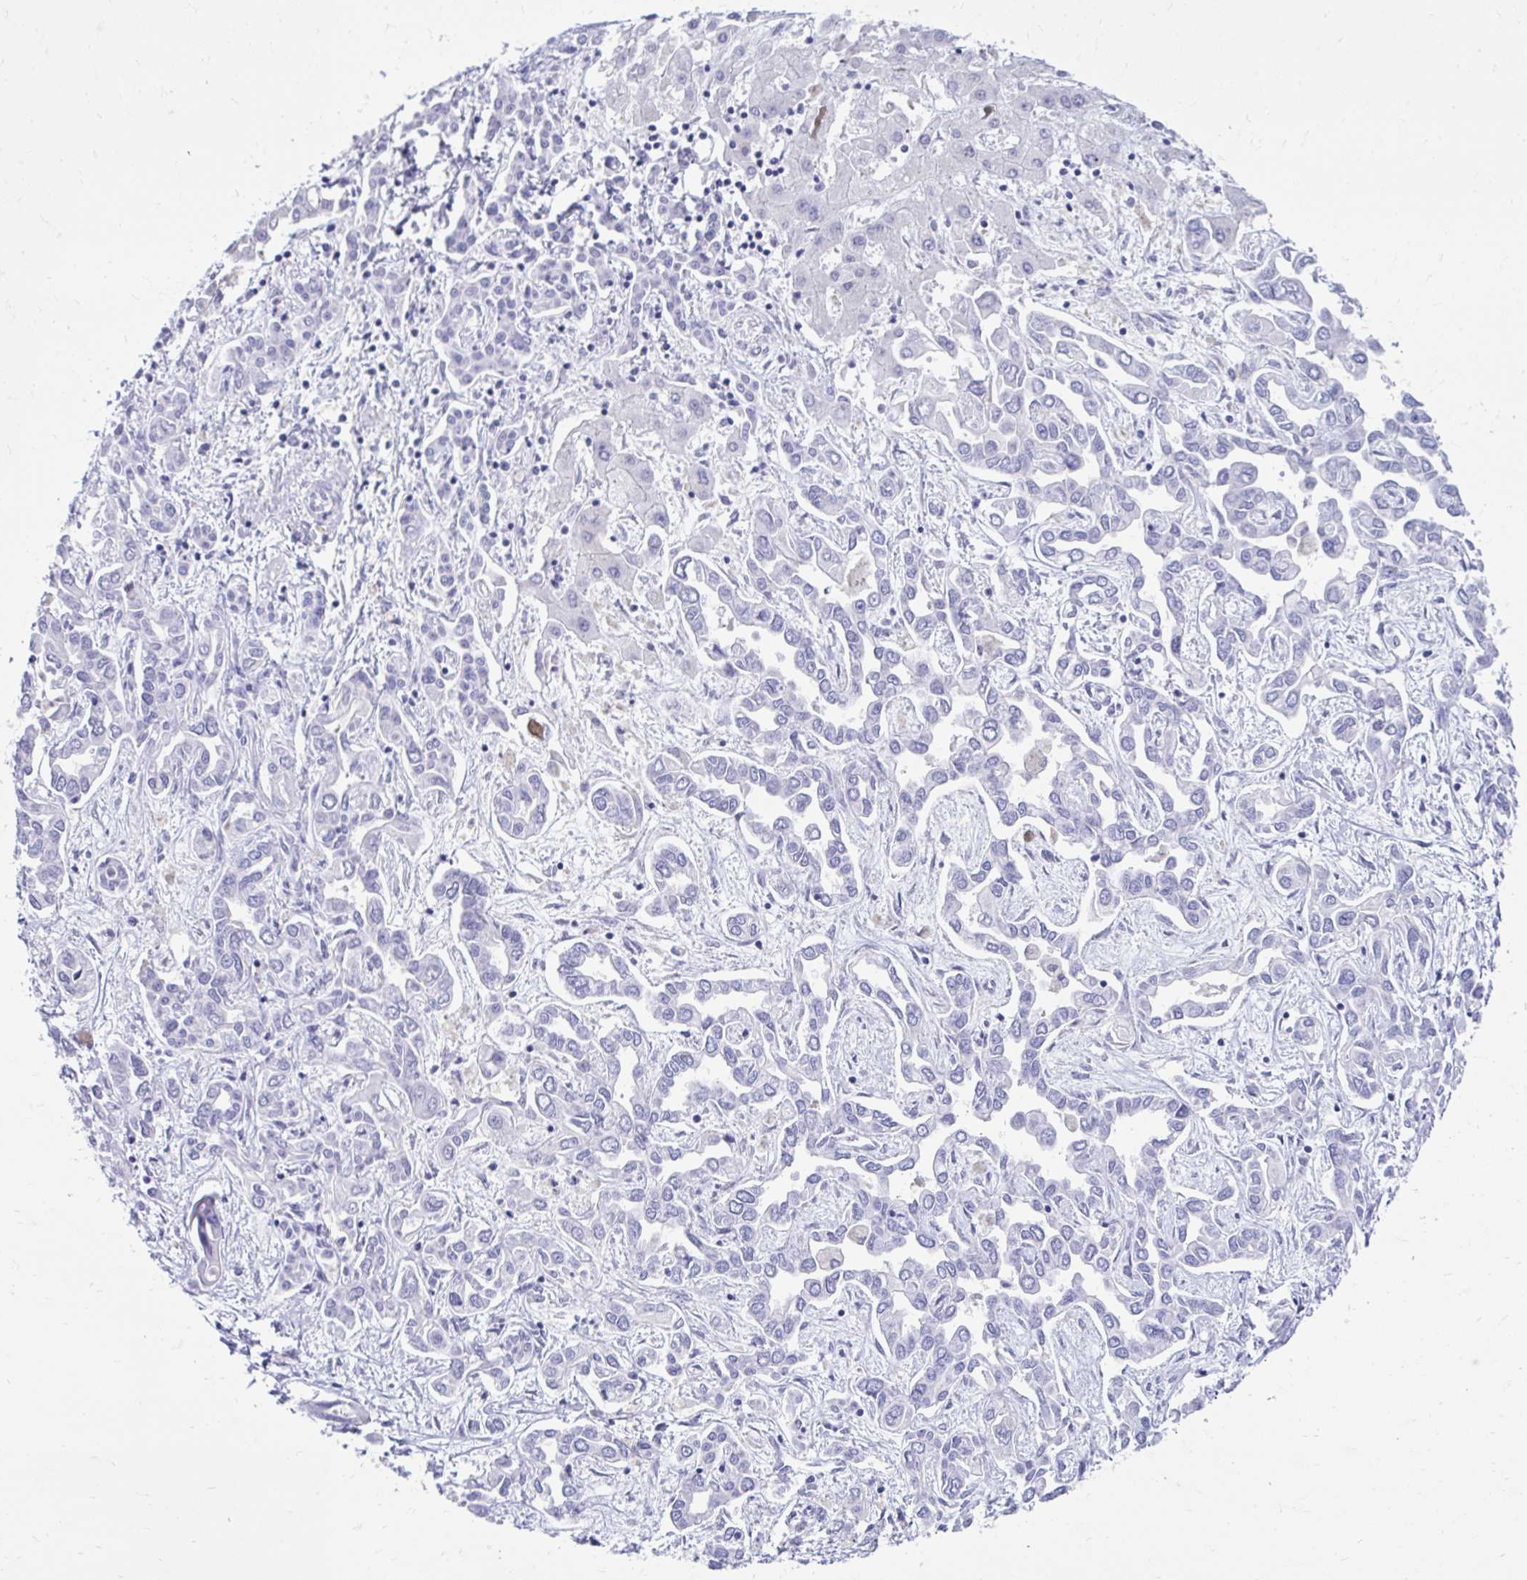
{"staining": {"intensity": "negative", "quantity": "none", "location": "none"}, "tissue": "liver cancer", "cell_type": "Tumor cells", "image_type": "cancer", "snomed": [{"axis": "morphology", "description": "Cholangiocarcinoma"}, {"axis": "topography", "description": "Liver"}], "caption": "Immunohistochemical staining of human liver cancer (cholangiocarcinoma) reveals no significant staining in tumor cells.", "gene": "SMIM9", "patient": {"sex": "female", "age": 64}}